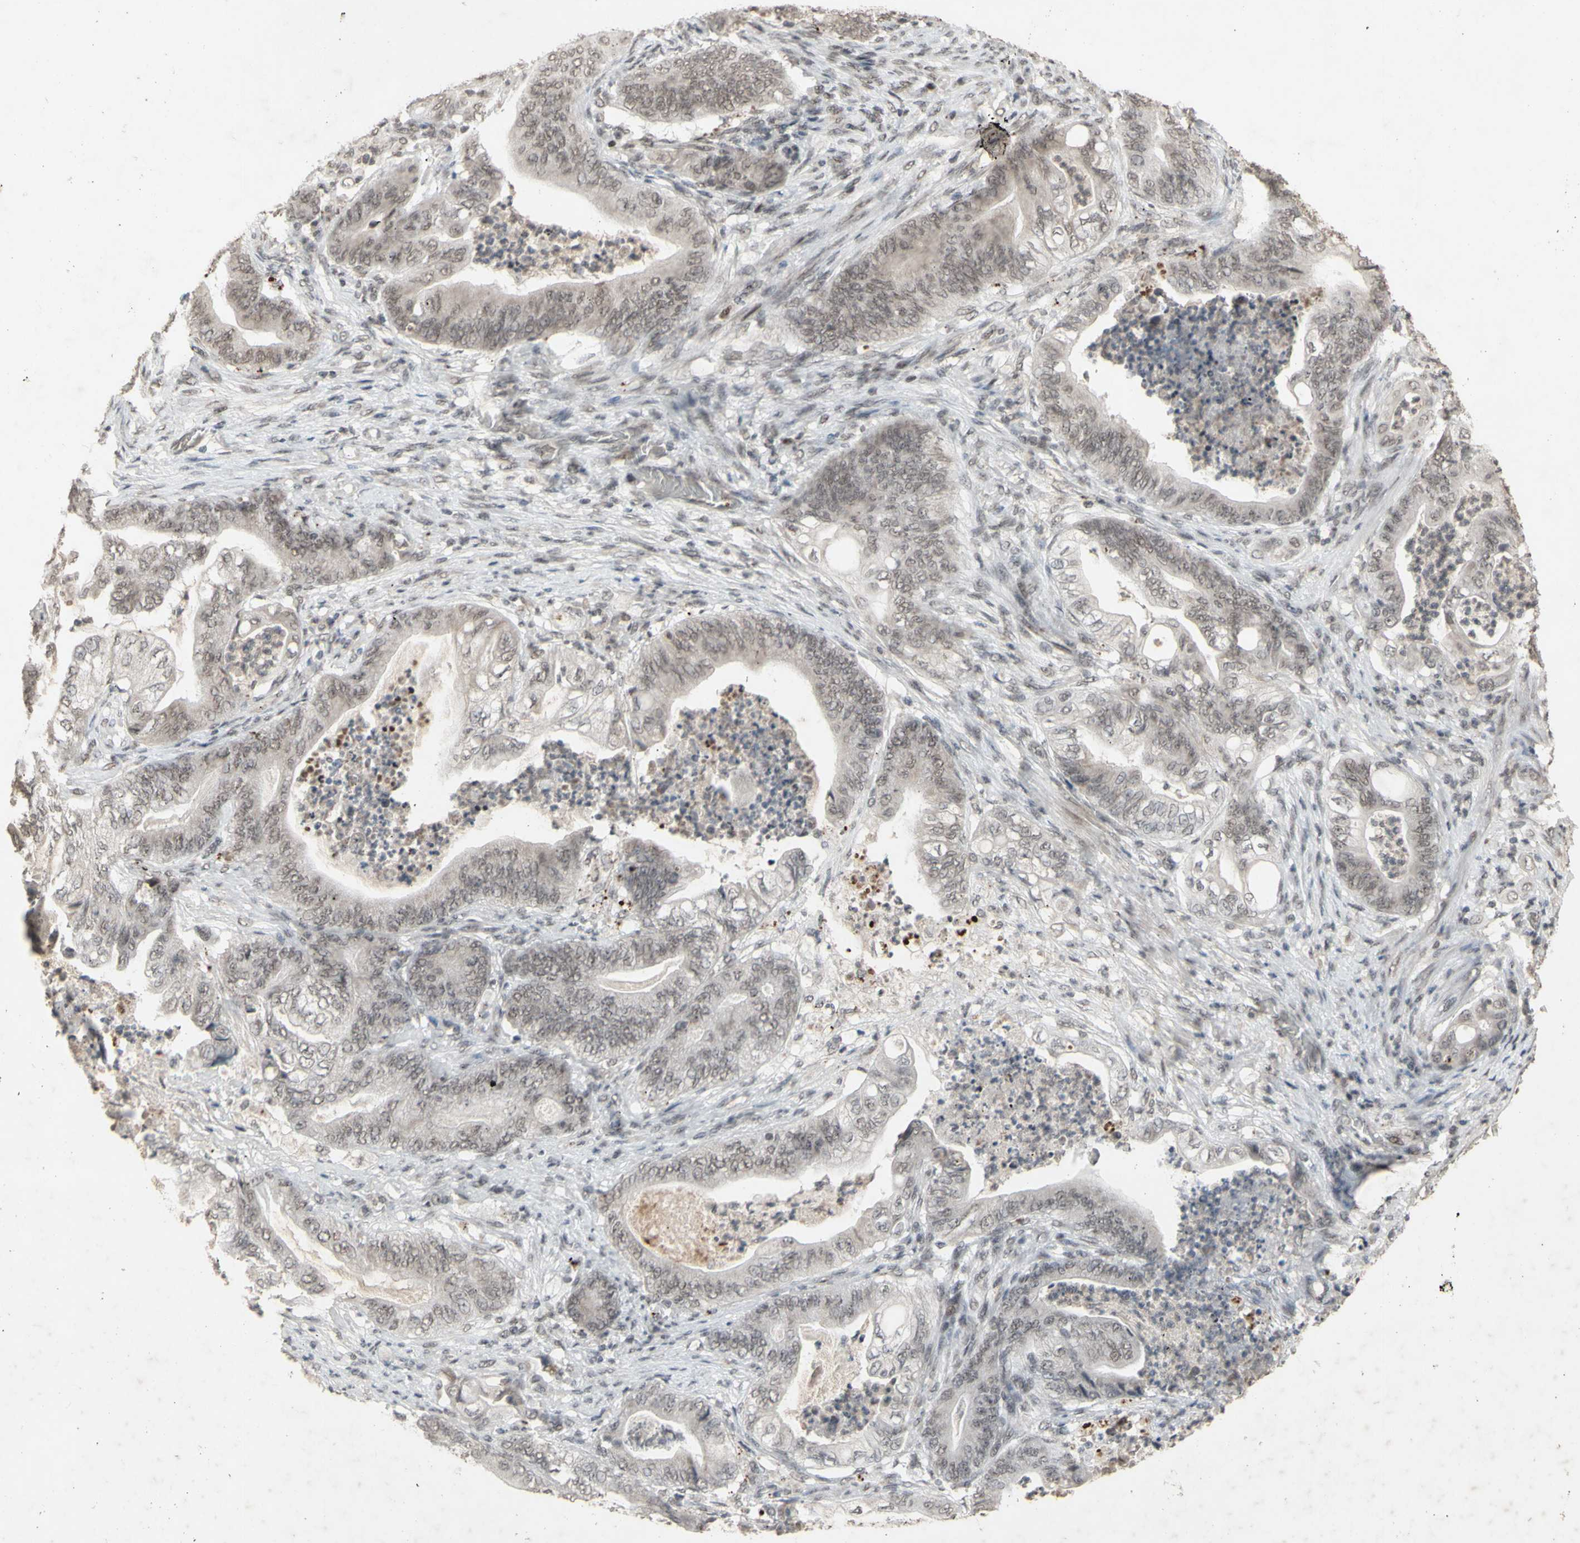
{"staining": {"intensity": "moderate", "quantity": "25%-75%", "location": "cytoplasmic/membranous,nuclear"}, "tissue": "stomach cancer", "cell_type": "Tumor cells", "image_type": "cancer", "snomed": [{"axis": "morphology", "description": "Adenocarcinoma, NOS"}, {"axis": "topography", "description": "Stomach"}], "caption": "Protein expression by IHC displays moderate cytoplasmic/membranous and nuclear staining in approximately 25%-75% of tumor cells in stomach cancer (adenocarcinoma). (Brightfield microscopy of DAB IHC at high magnification).", "gene": "CENPB", "patient": {"sex": "female", "age": 73}}